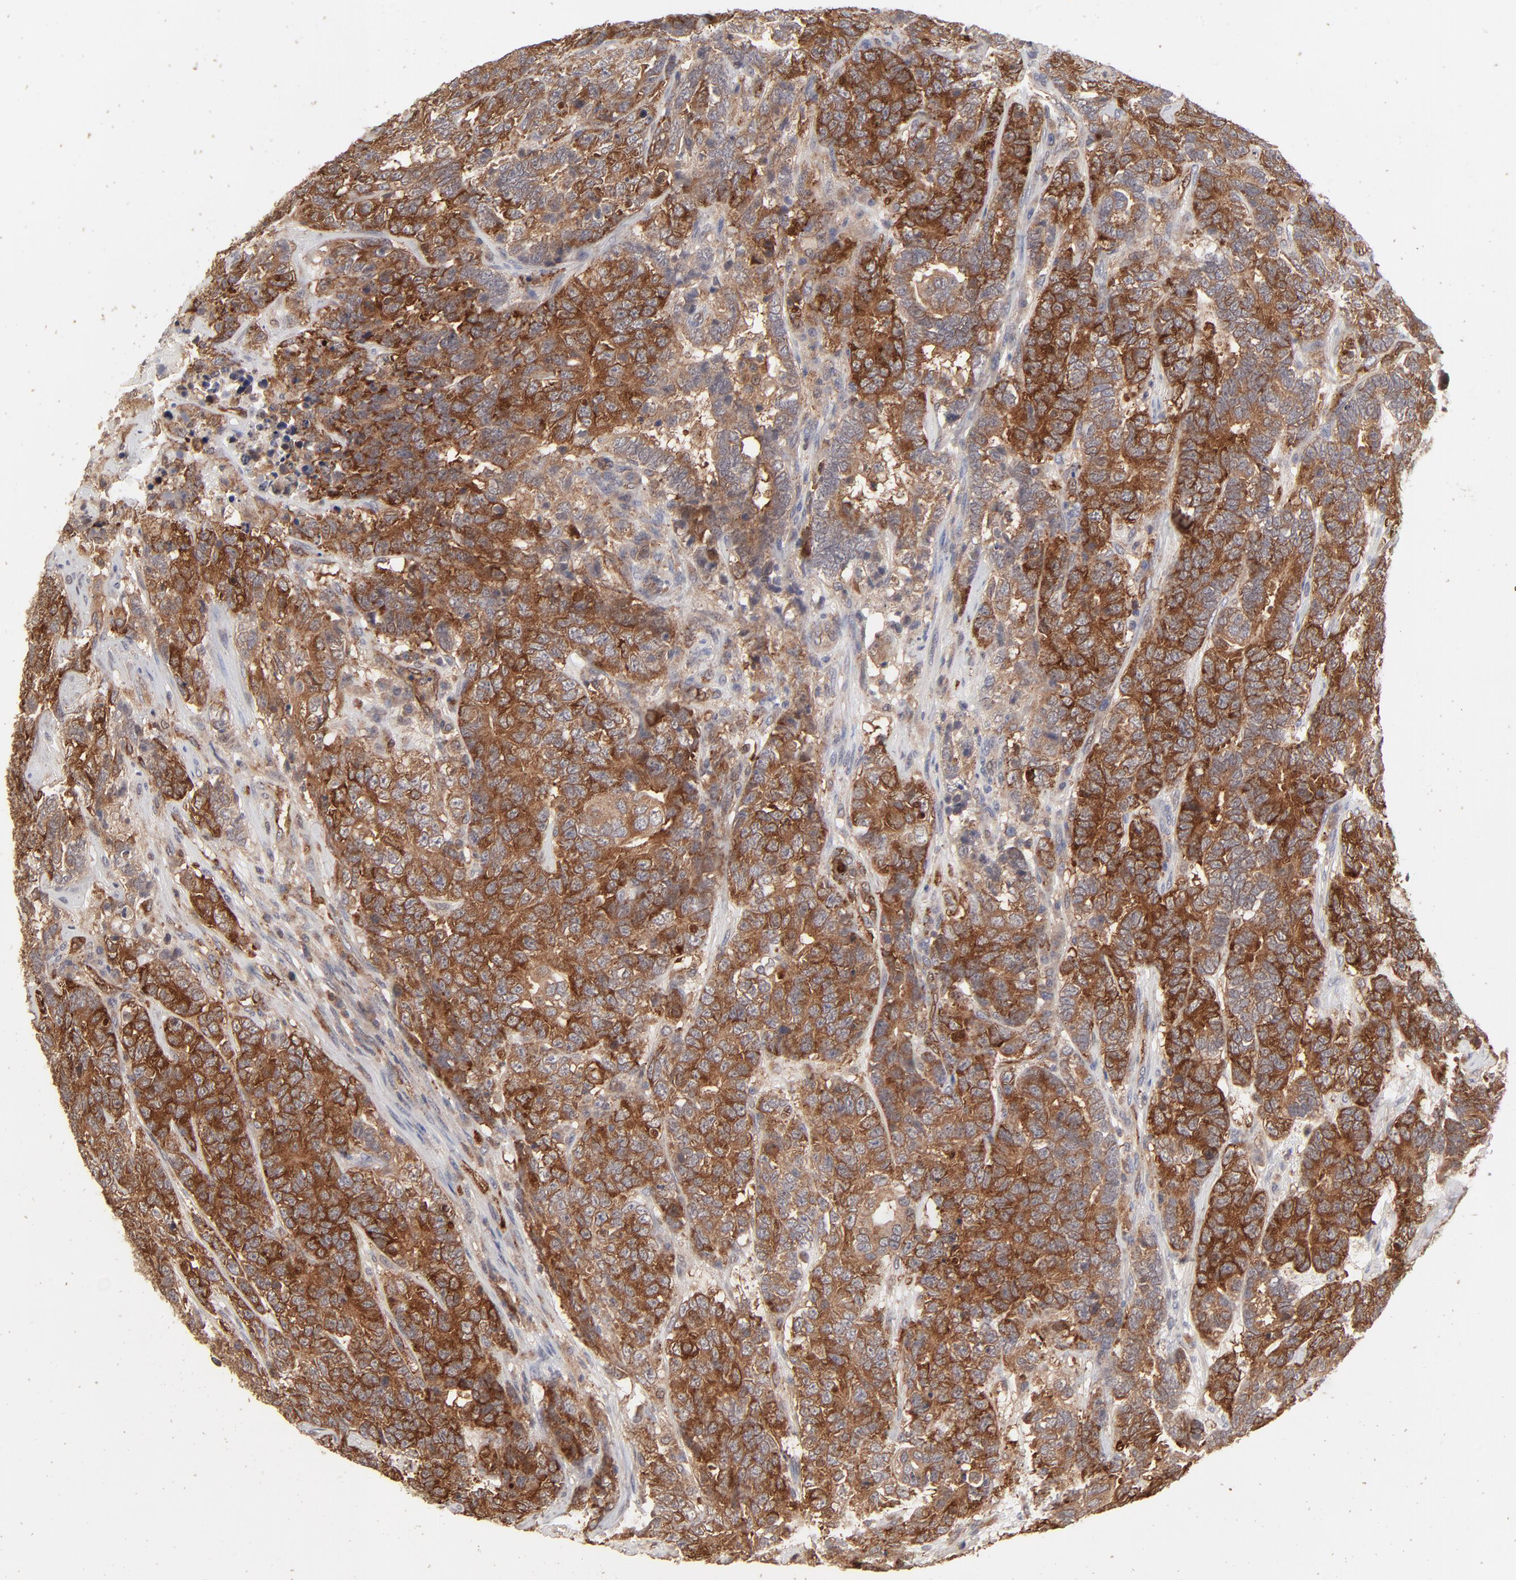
{"staining": {"intensity": "strong", "quantity": ">75%", "location": "cytoplasmic/membranous"}, "tissue": "testis cancer", "cell_type": "Tumor cells", "image_type": "cancer", "snomed": [{"axis": "morphology", "description": "Carcinoma, Embryonal, NOS"}, {"axis": "topography", "description": "Testis"}], "caption": "Testis cancer stained for a protein (brown) demonstrates strong cytoplasmic/membranous positive expression in about >75% of tumor cells.", "gene": "IVNS1ABP", "patient": {"sex": "male", "age": 26}}